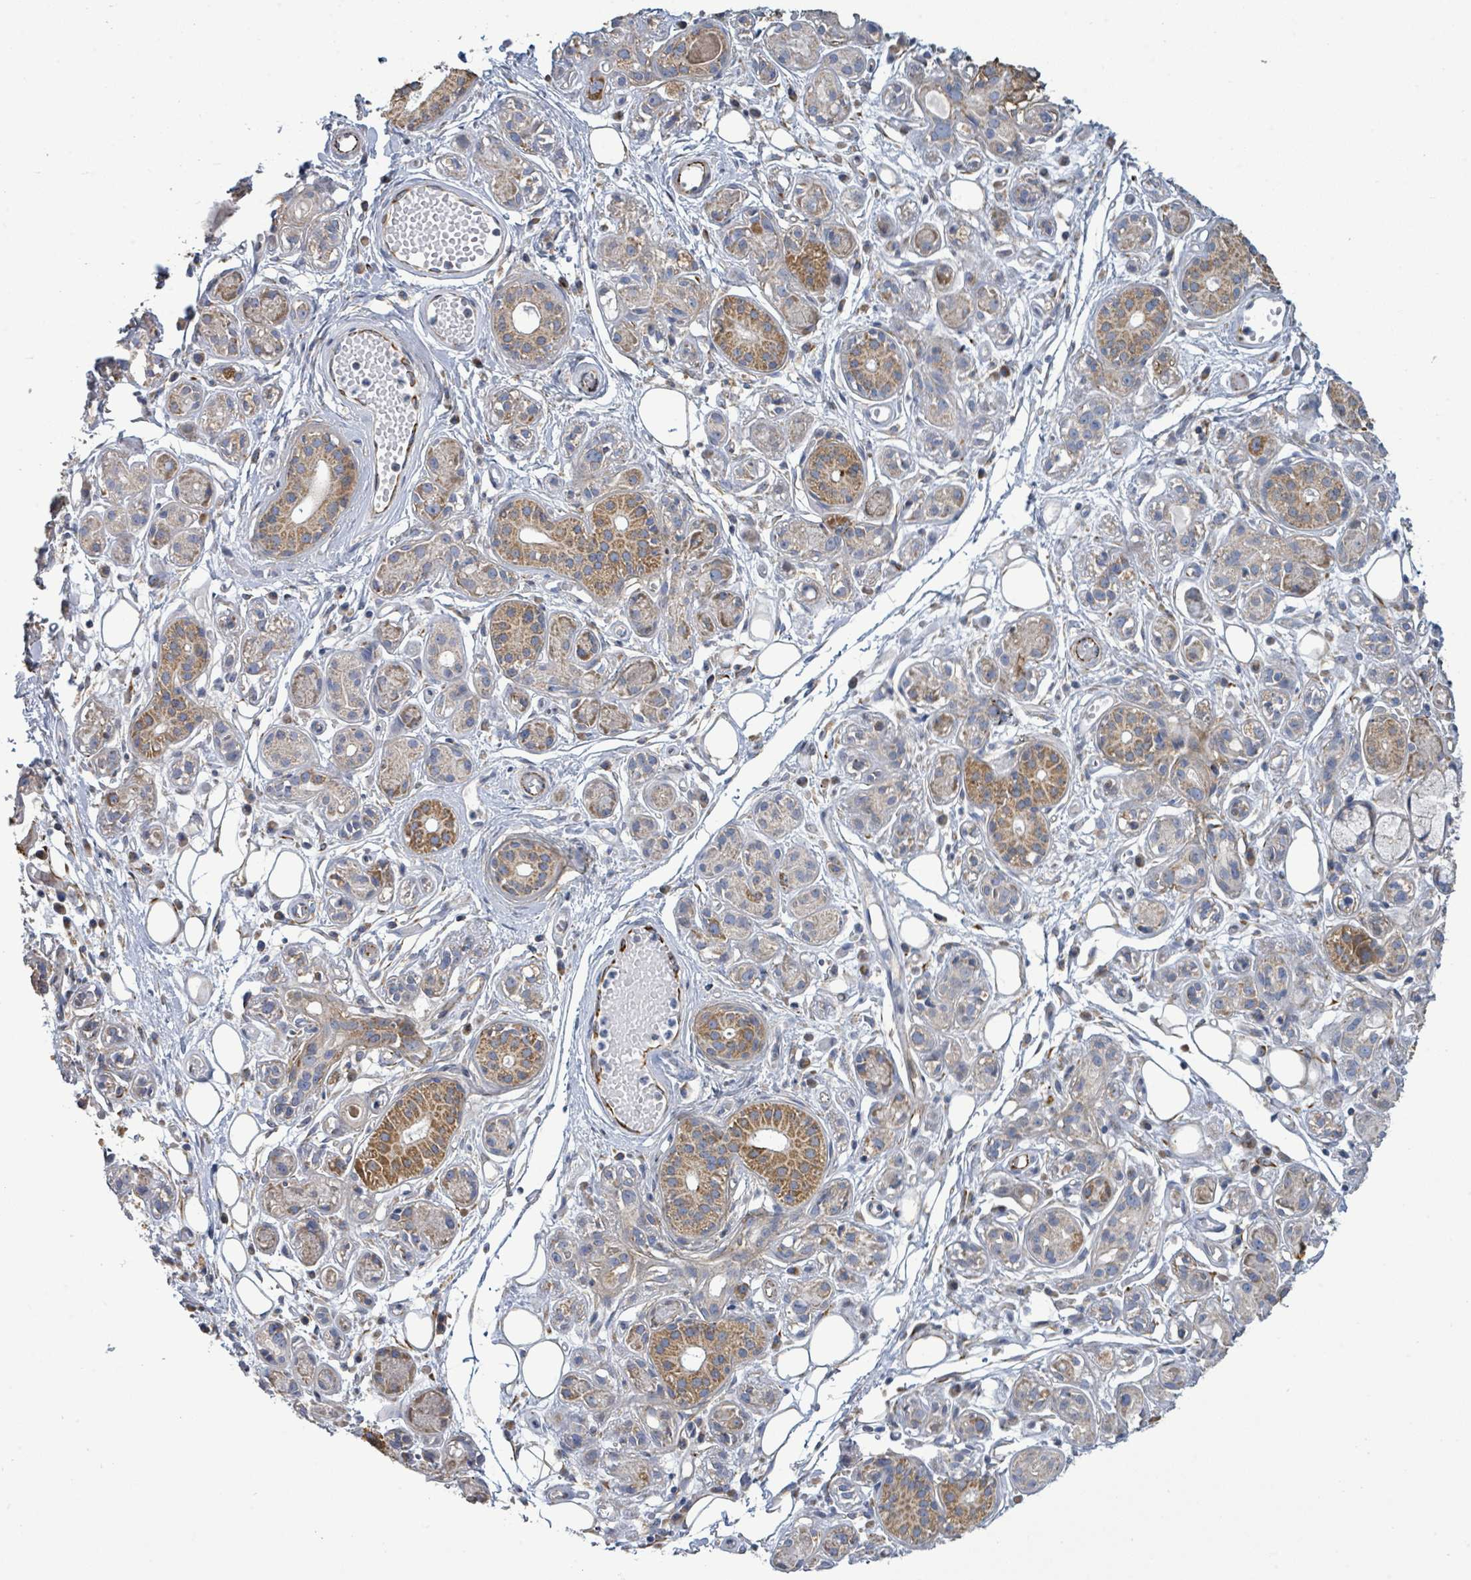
{"staining": {"intensity": "moderate", "quantity": ">75%", "location": "cytoplasmic/membranous"}, "tissue": "salivary gland", "cell_type": "Glandular cells", "image_type": "normal", "snomed": [{"axis": "morphology", "description": "Normal tissue, NOS"}, {"axis": "topography", "description": "Salivary gland"}], "caption": "Immunohistochemical staining of normal human salivary gland demonstrates moderate cytoplasmic/membranous protein positivity in about >75% of glandular cells. (DAB (3,3'-diaminobenzidine) IHC, brown staining for protein, blue staining for nuclei).", "gene": "ALG12", "patient": {"sex": "male", "age": 54}}